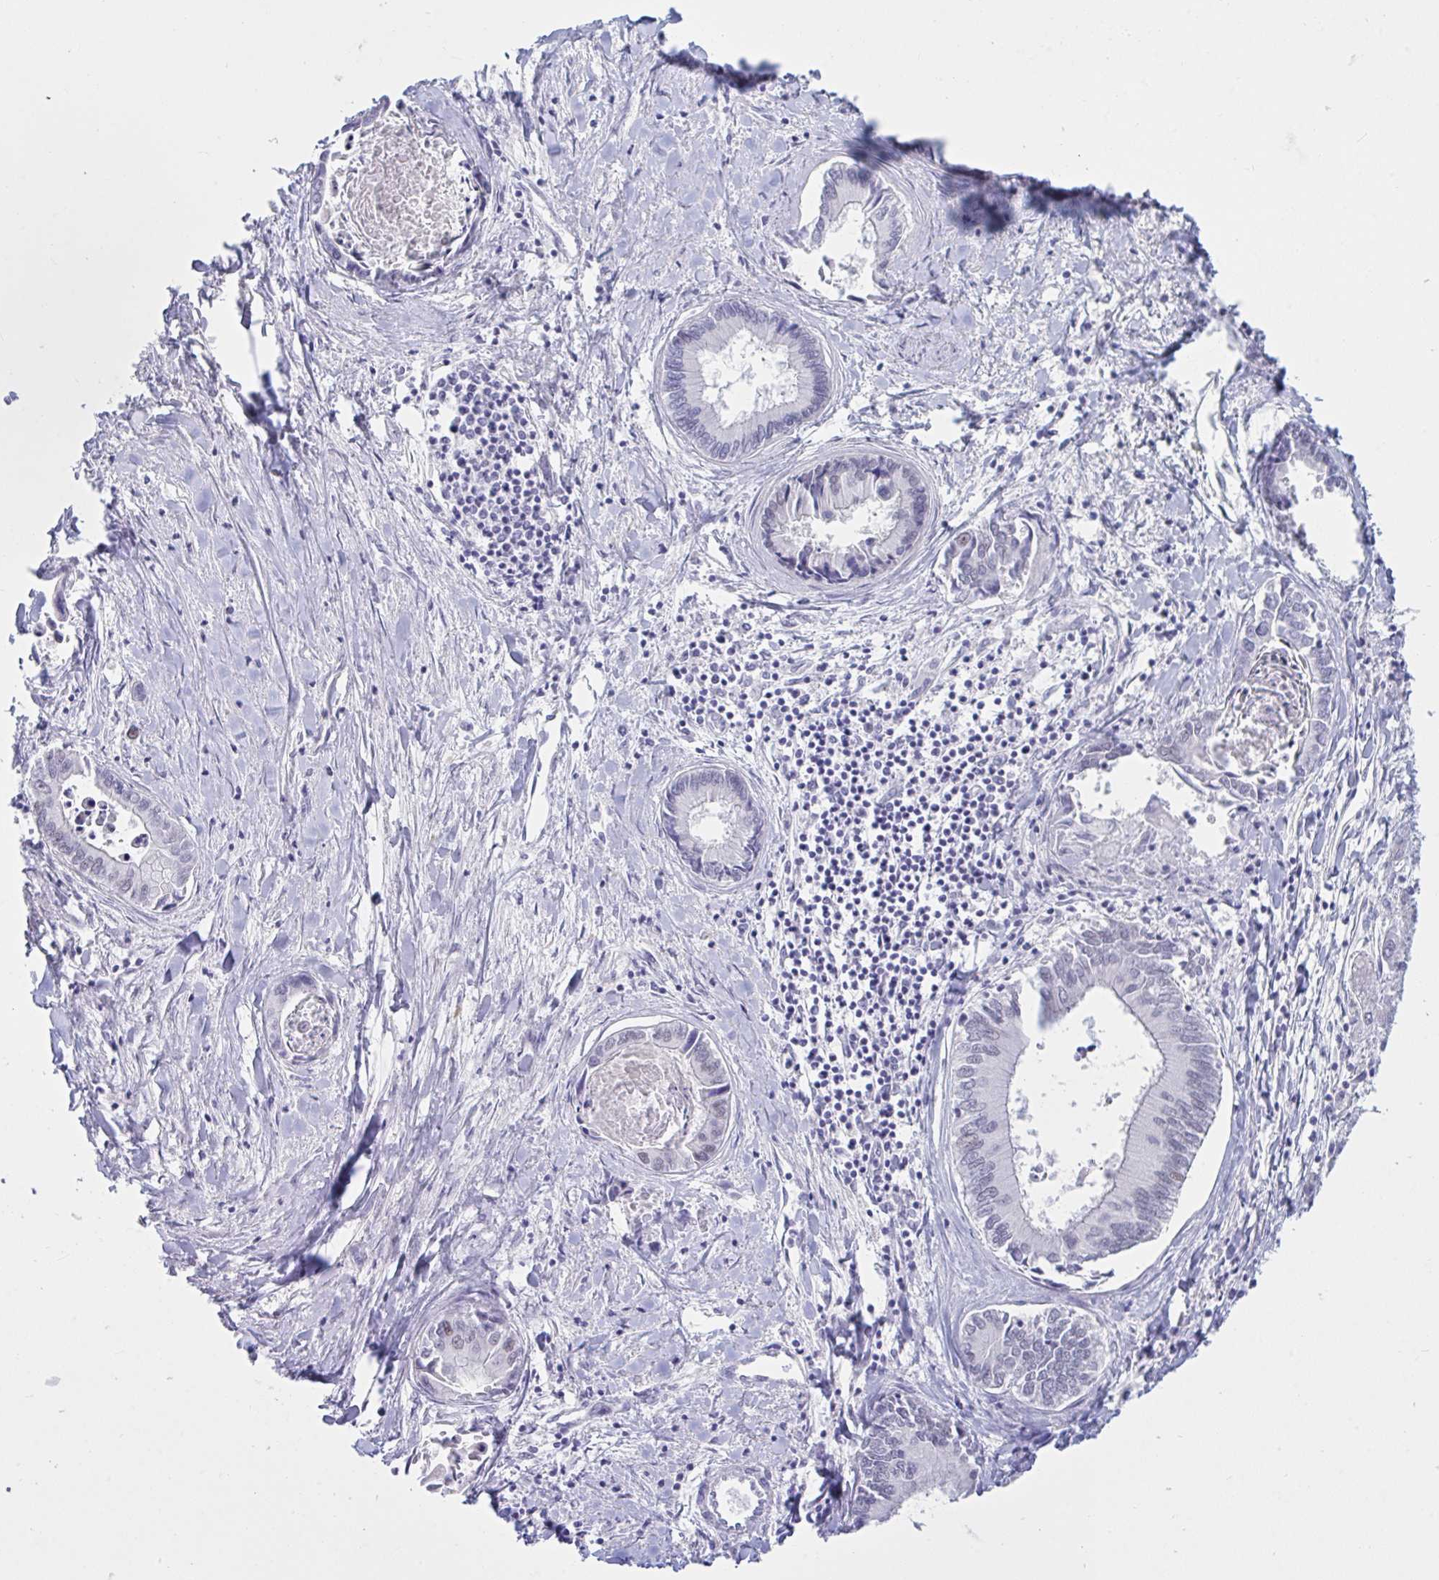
{"staining": {"intensity": "negative", "quantity": "none", "location": "none"}, "tissue": "liver cancer", "cell_type": "Tumor cells", "image_type": "cancer", "snomed": [{"axis": "morphology", "description": "Cholangiocarcinoma"}, {"axis": "topography", "description": "Liver"}], "caption": "An immunohistochemistry image of liver cholangiocarcinoma is shown. There is no staining in tumor cells of liver cholangiocarcinoma. (DAB (3,3'-diaminobenzidine) immunohistochemistry (IHC) with hematoxylin counter stain).", "gene": "IKZF2", "patient": {"sex": "male", "age": 66}}